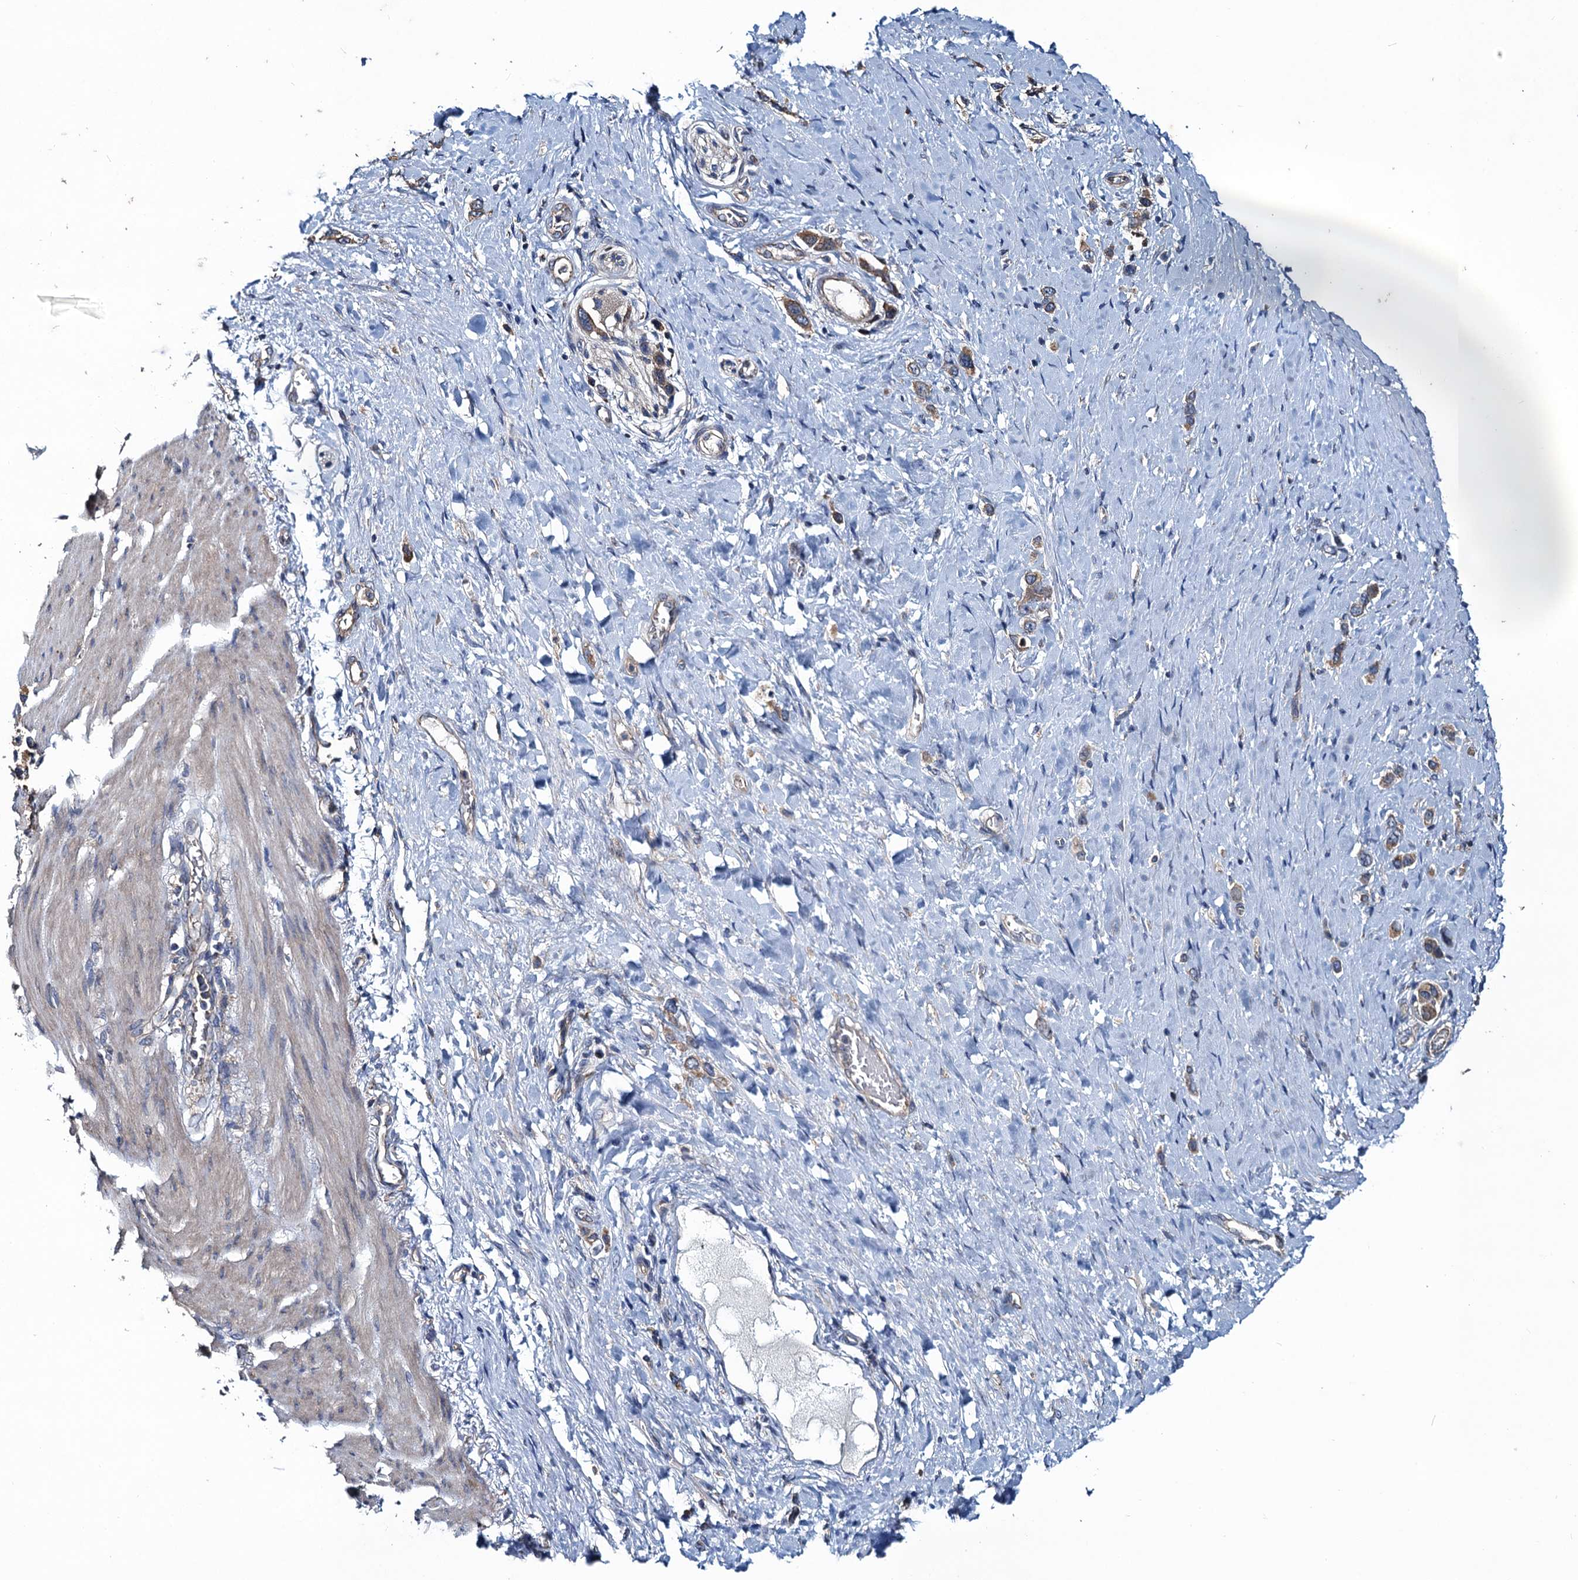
{"staining": {"intensity": "moderate", "quantity": ">75%", "location": "cytoplasmic/membranous"}, "tissue": "stomach cancer", "cell_type": "Tumor cells", "image_type": "cancer", "snomed": [{"axis": "morphology", "description": "Adenocarcinoma, NOS"}, {"axis": "topography", "description": "Stomach"}], "caption": "An image of stomach cancer (adenocarcinoma) stained for a protein demonstrates moderate cytoplasmic/membranous brown staining in tumor cells. The staining was performed using DAB (3,3'-diaminobenzidine) to visualize the protein expression in brown, while the nuclei were stained in blue with hematoxylin (Magnification: 20x).", "gene": "SNAP29", "patient": {"sex": "female", "age": 65}}